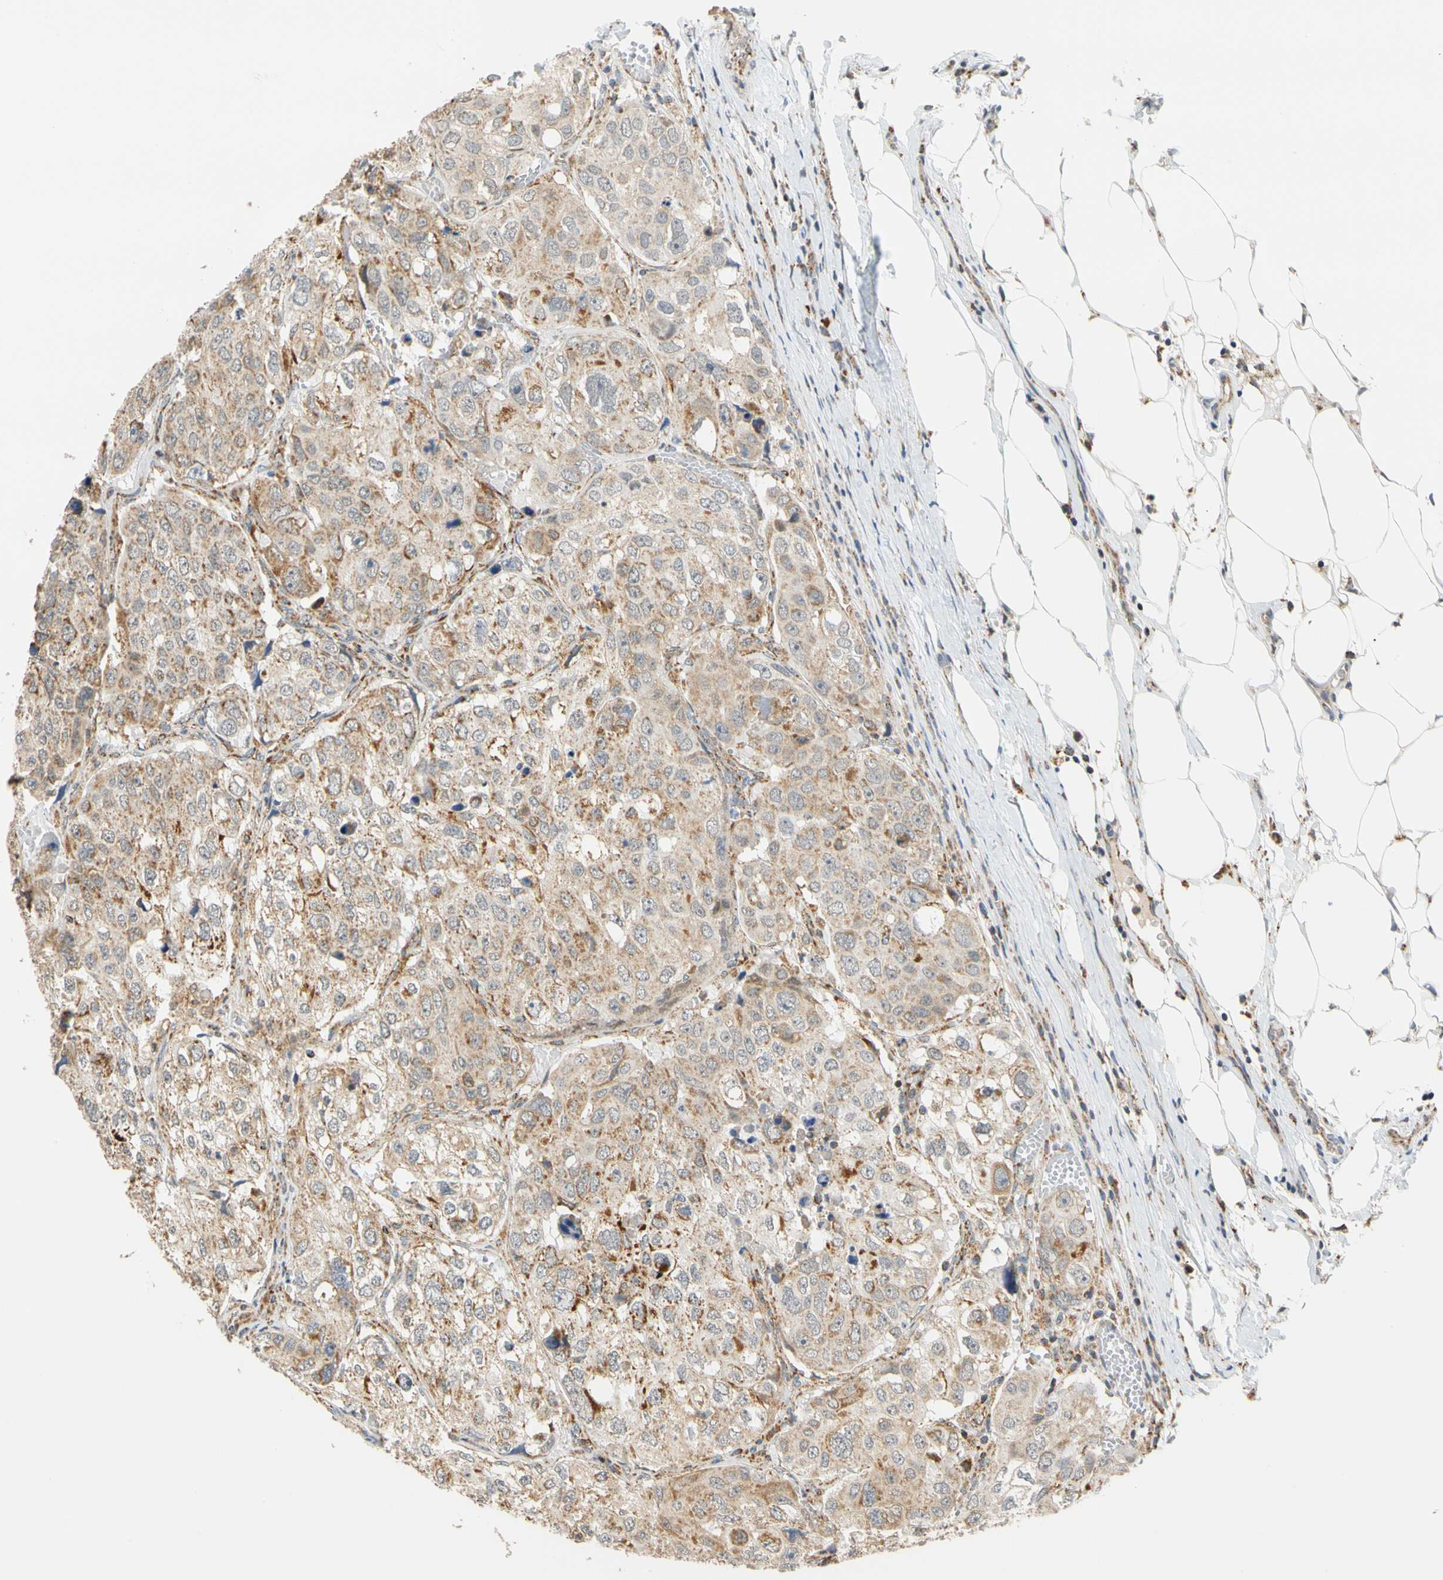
{"staining": {"intensity": "weak", "quantity": ">75%", "location": "cytoplasmic/membranous"}, "tissue": "urothelial cancer", "cell_type": "Tumor cells", "image_type": "cancer", "snomed": [{"axis": "morphology", "description": "Urothelial carcinoma, High grade"}, {"axis": "topography", "description": "Lymph node"}, {"axis": "topography", "description": "Urinary bladder"}], "caption": "IHC (DAB) staining of human urothelial carcinoma (high-grade) reveals weak cytoplasmic/membranous protein positivity in about >75% of tumor cells.", "gene": "SFXN3", "patient": {"sex": "male", "age": 51}}